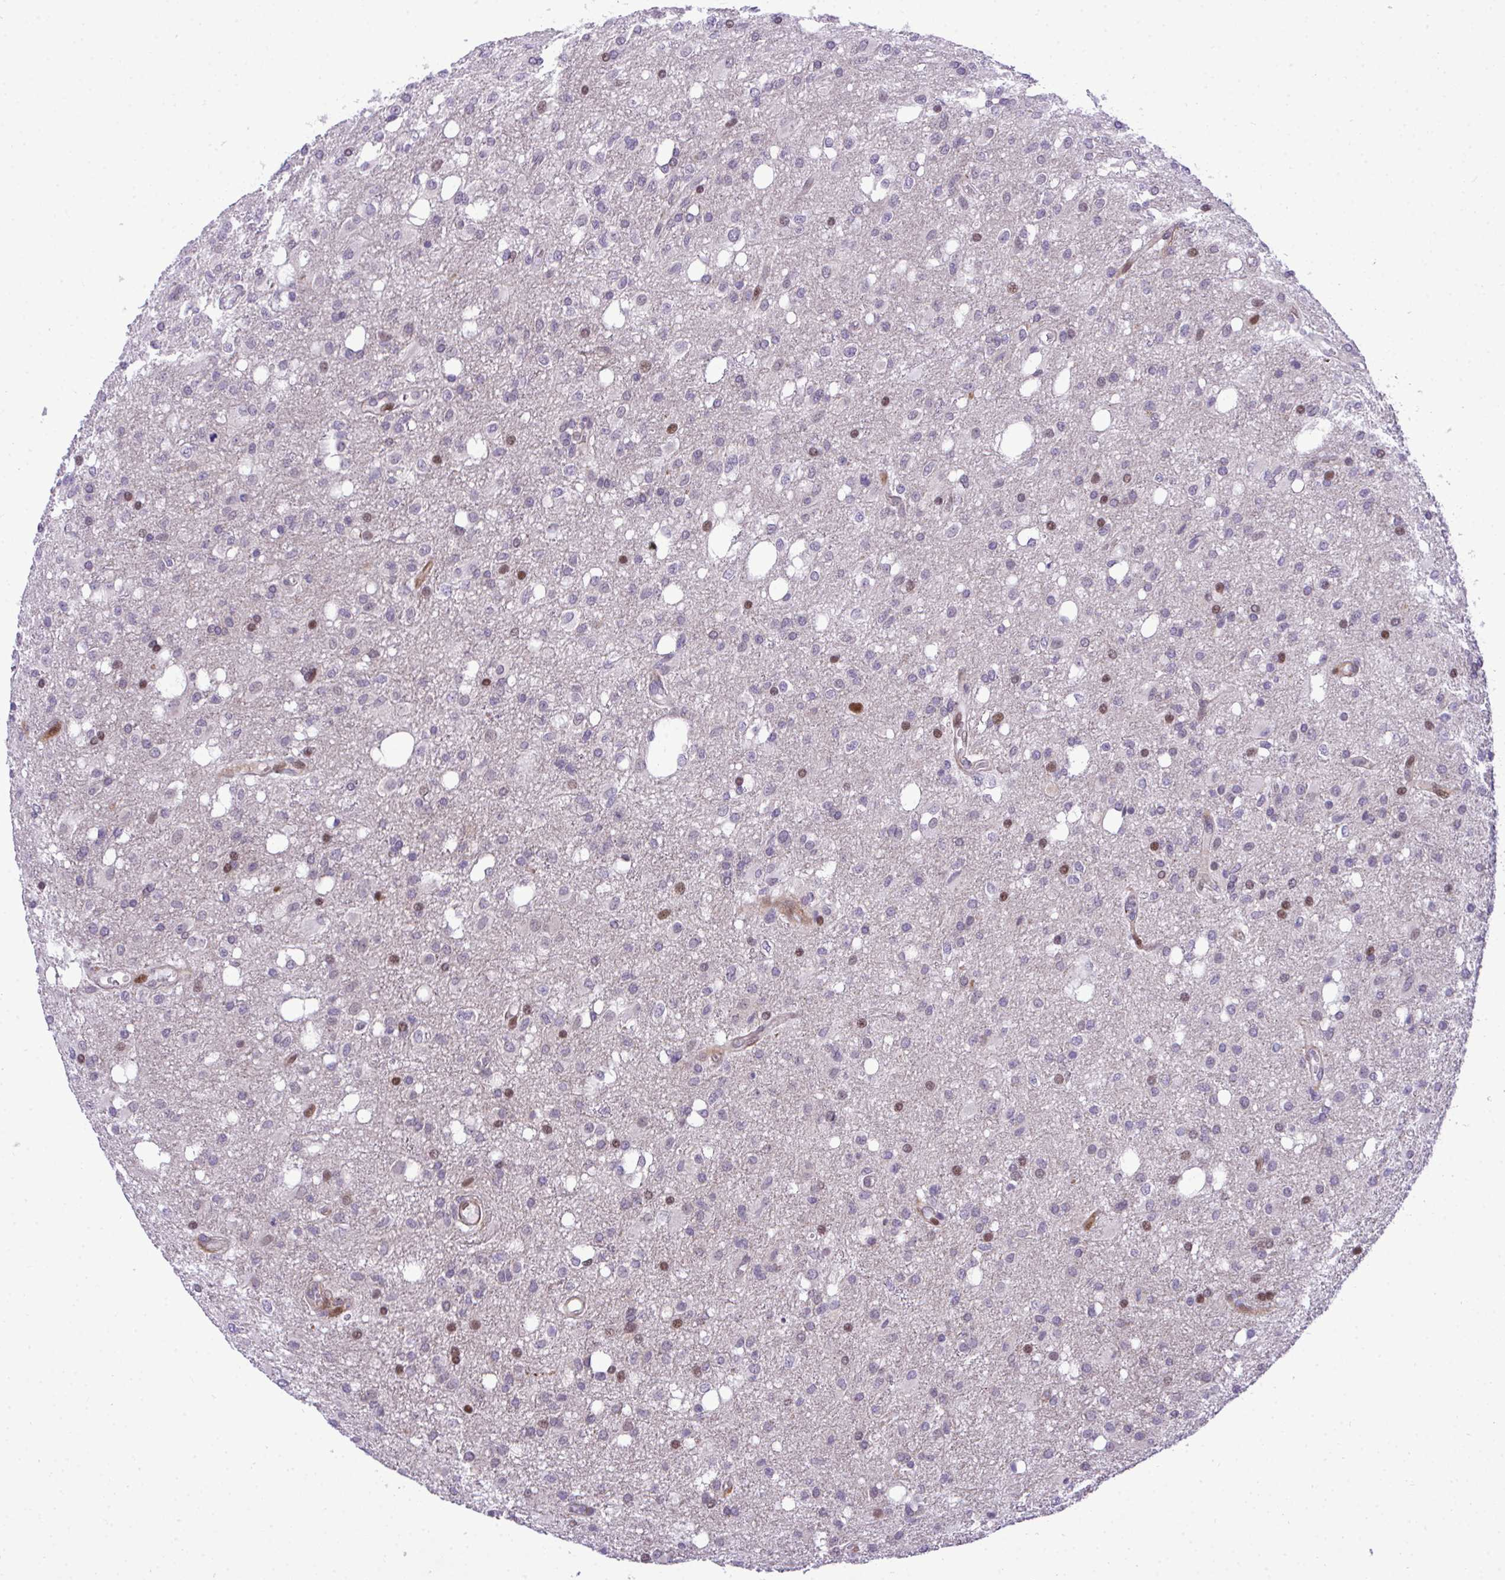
{"staining": {"intensity": "moderate", "quantity": "<25%", "location": "nuclear"}, "tissue": "glioma", "cell_type": "Tumor cells", "image_type": "cancer", "snomed": [{"axis": "morphology", "description": "Glioma, malignant, Low grade"}, {"axis": "topography", "description": "Brain"}], "caption": "Brown immunohistochemical staining in malignant glioma (low-grade) demonstrates moderate nuclear positivity in about <25% of tumor cells.", "gene": "CASTOR2", "patient": {"sex": "female", "age": 58}}